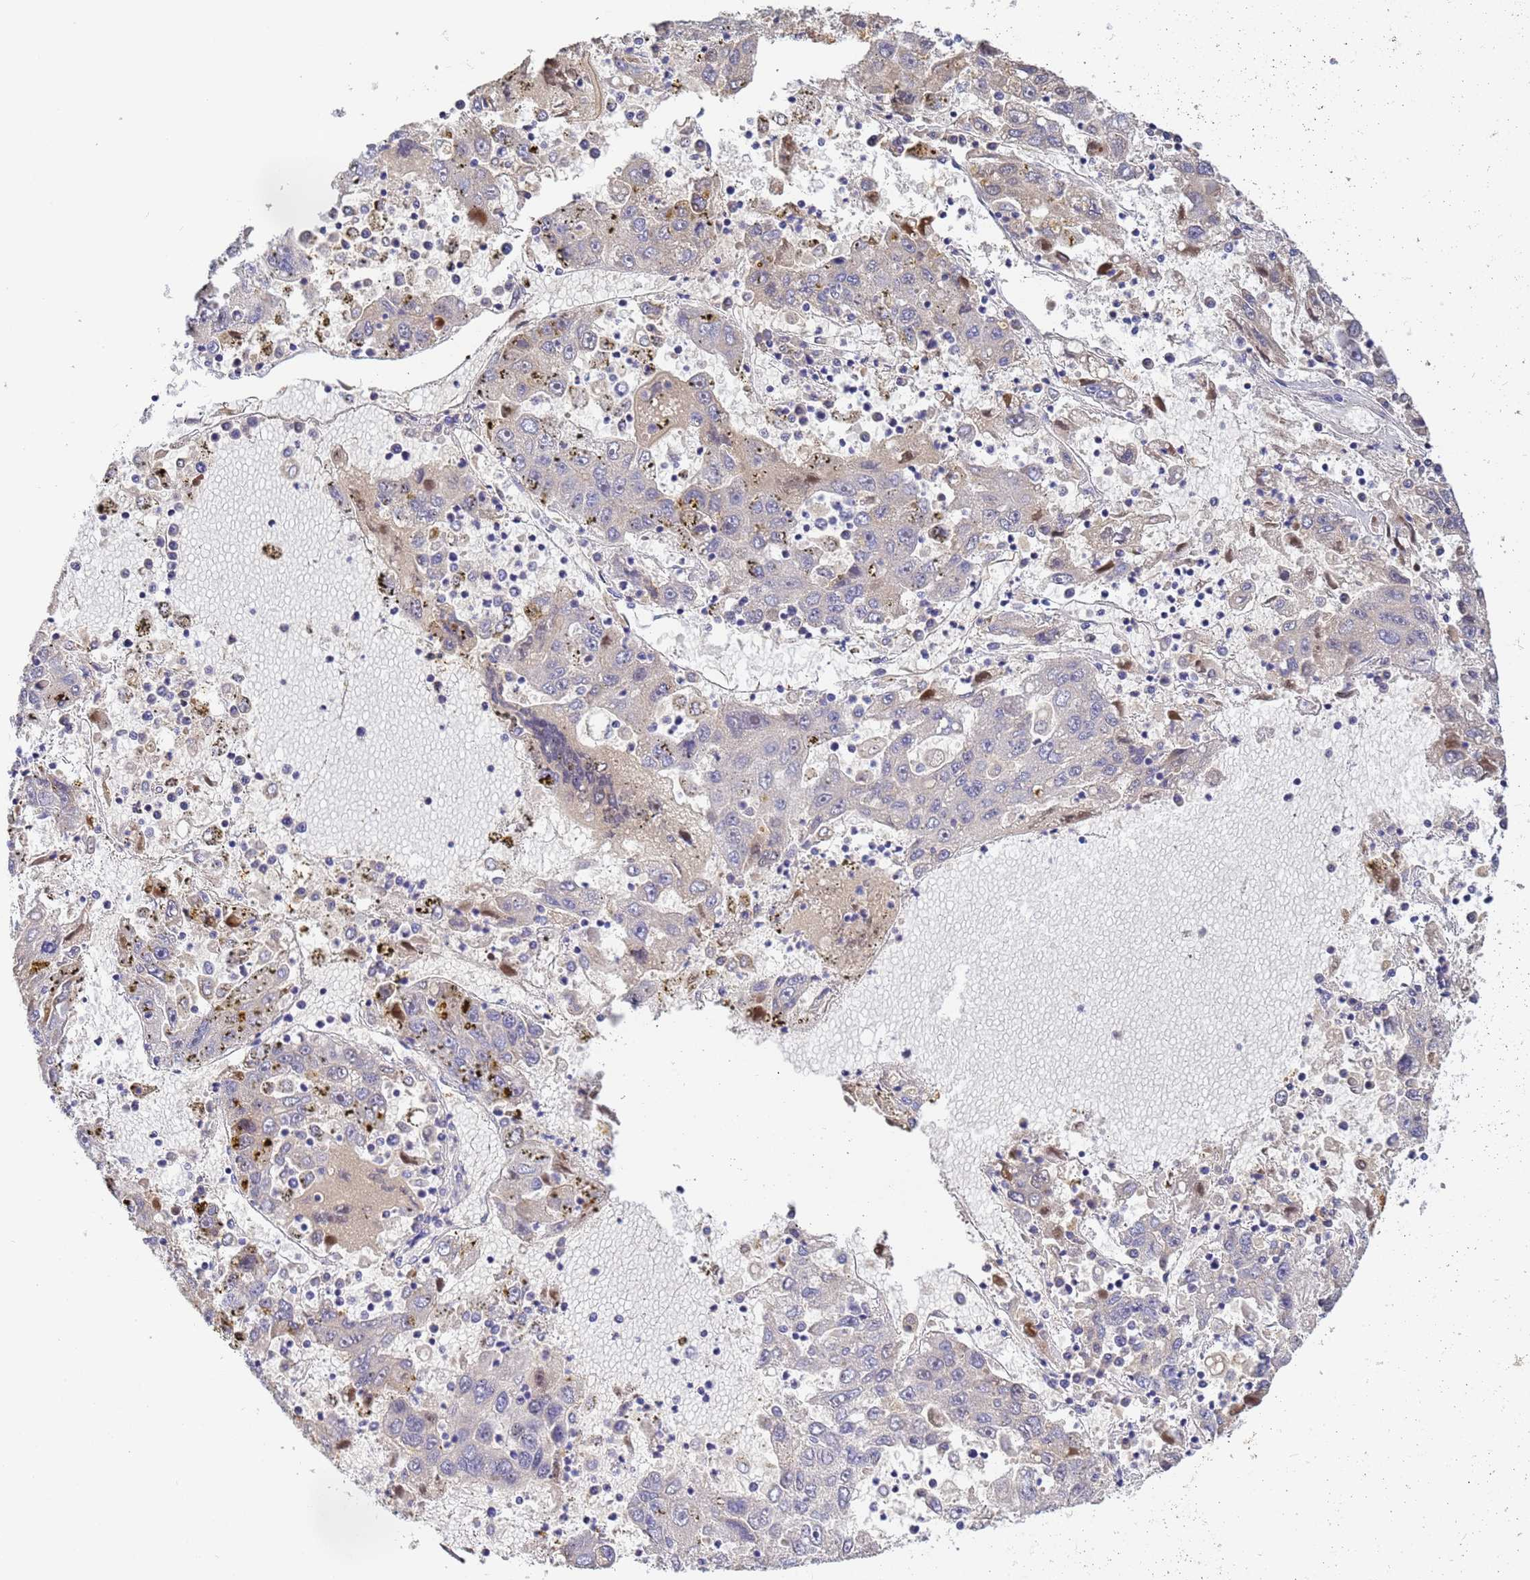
{"staining": {"intensity": "weak", "quantity": "<25%", "location": "cytoplasmic/membranous"}, "tissue": "liver cancer", "cell_type": "Tumor cells", "image_type": "cancer", "snomed": [{"axis": "morphology", "description": "Carcinoma, Hepatocellular, NOS"}, {"axis": "topography", "description": "Liver"}], "caption": "Image shows no protein expression in tumor cells of hepatocellular carcinoma (liver) tissue. Nuclei are stained in blue.", "gene": "CFH", "patient": {"sex": "male", "age": 49}}